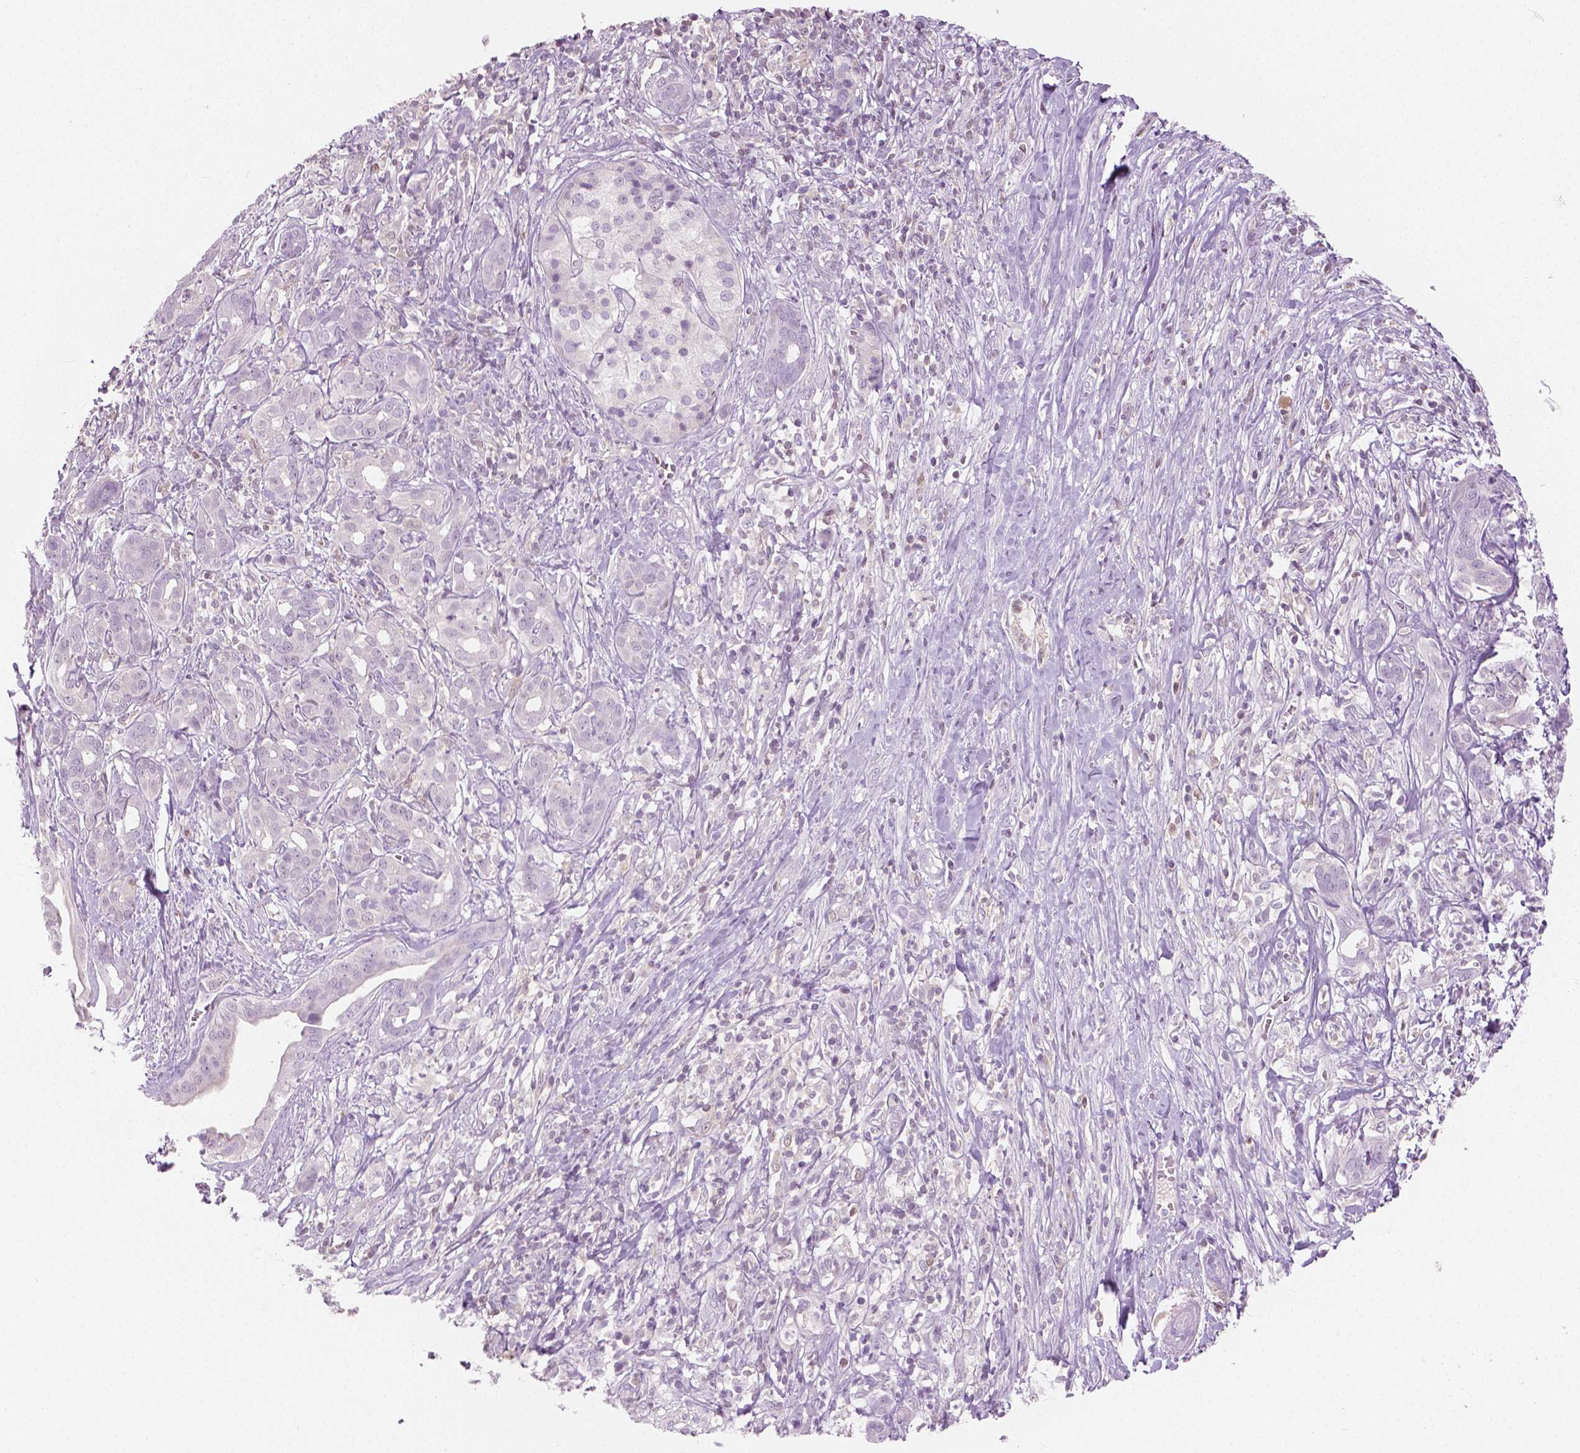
{"staining": {"intensity": "negative", "quantity": "none", "location": "none"}, "tissue": "pancreatic cancer", "cell_type": "Tumor cells", "image_type": "cancer", "snomed": [{"axis": "morphology", "description": "Adenocarcinoma, NOS"}, {"axis": "topography", "description": "Pancreas"}], "caption": "The photomicrograph displays no staining of tumor cells in pancreatic cancer. (Brightfield microscopy of DAB immunohistochemistry at high magnification).", "gene": "GALM", "patient": {"sex": "male", "age": 61}}